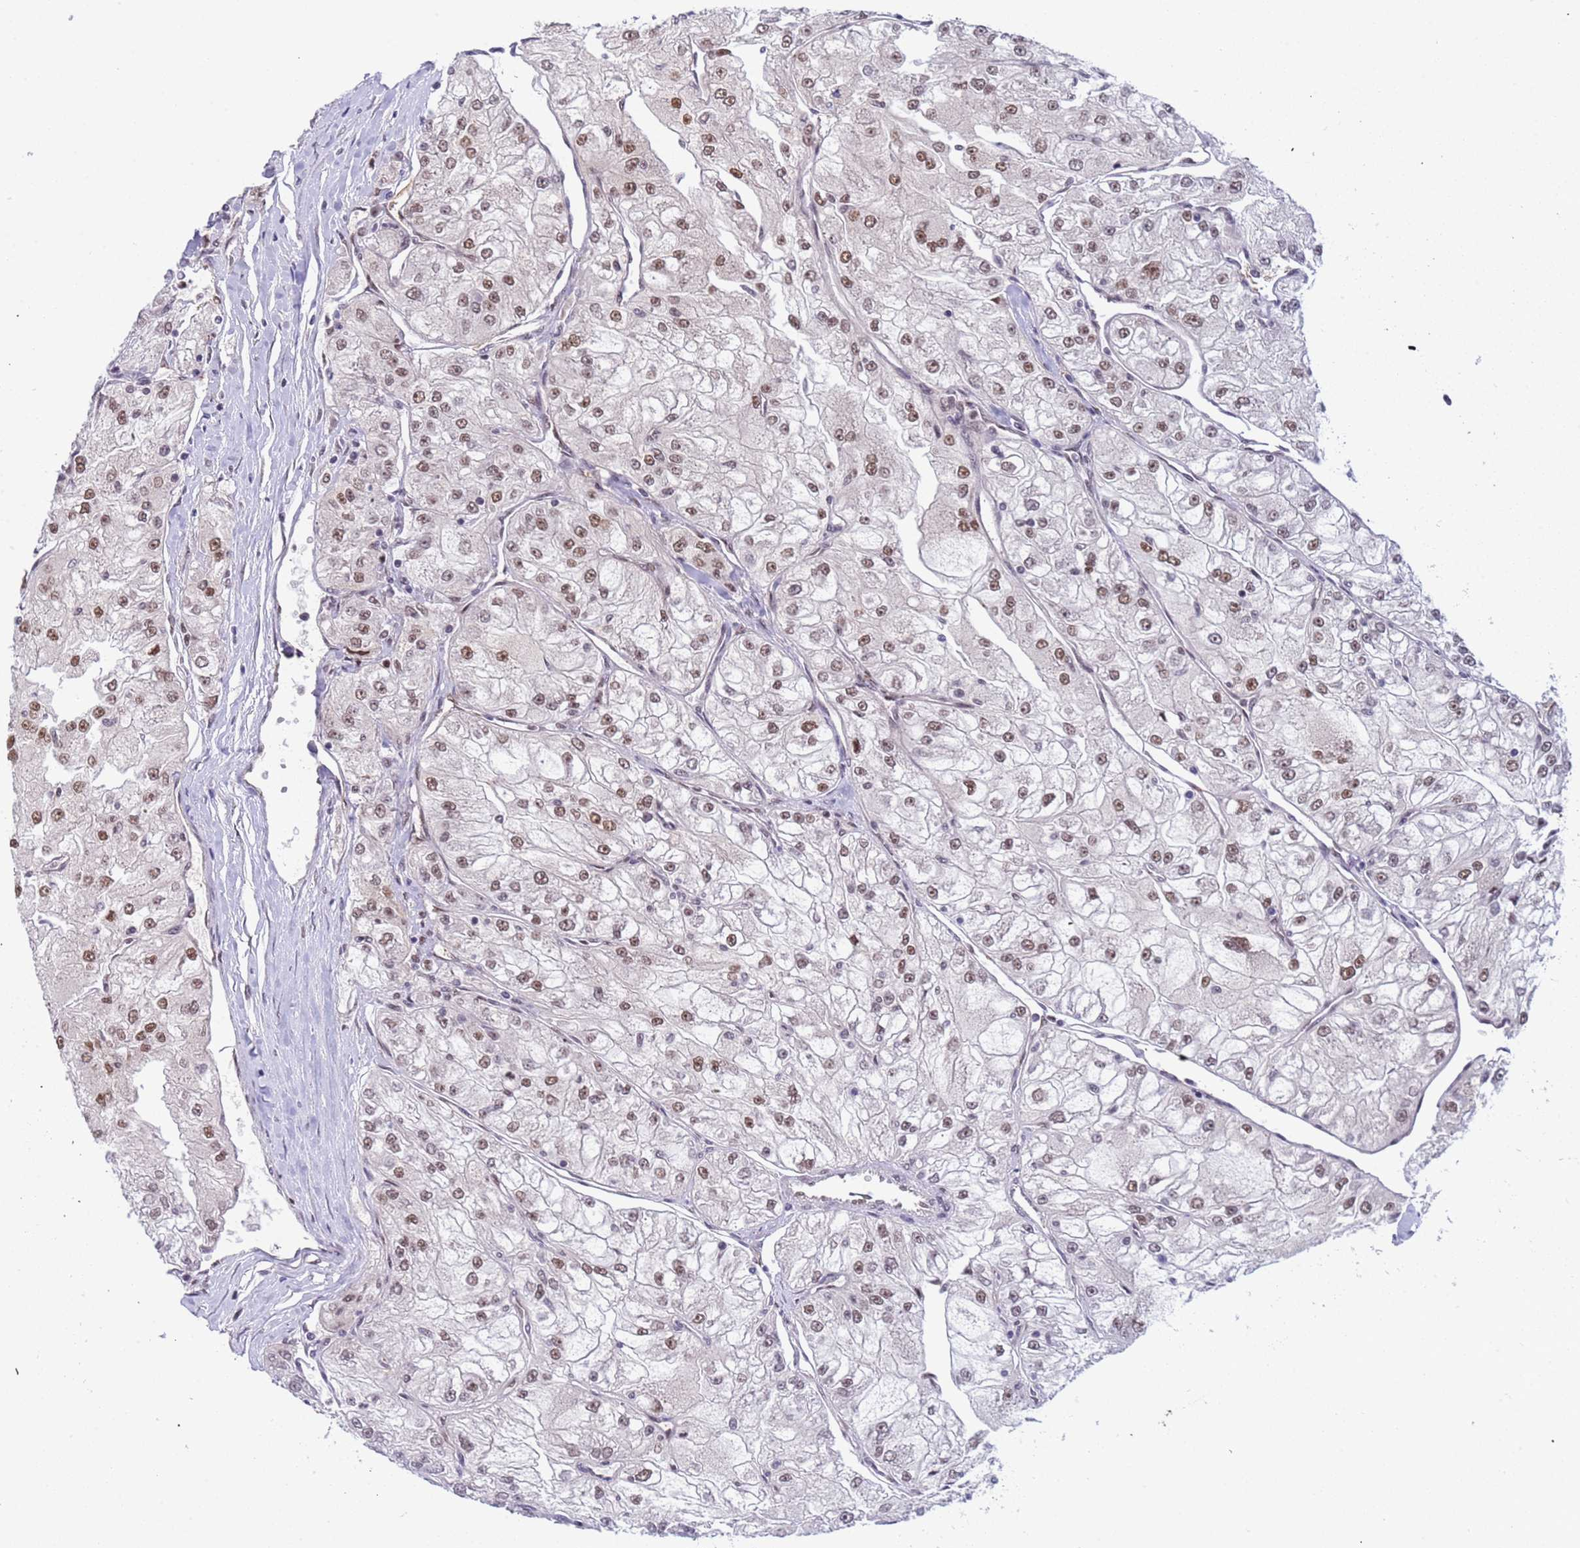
{"staining": {"intensity": "moderate", "quantity": ">75%", "location": "nuclear"}, "tissue": "renal cancer", "cell_type": "Tumor cells", "image_type": "cancer", "snomed": [{"axis": "morphology", "description": "Adenocarcinoma, NOS"}, {"axis": "topography", "description": "Kidney"}], "caption": "A histopathology image of renal cancer stained for a protein reveals moderate nuclear brown staining in tumor cells.", "gene": "SRRT", "patient": {"sex": "female", "age": 72}}